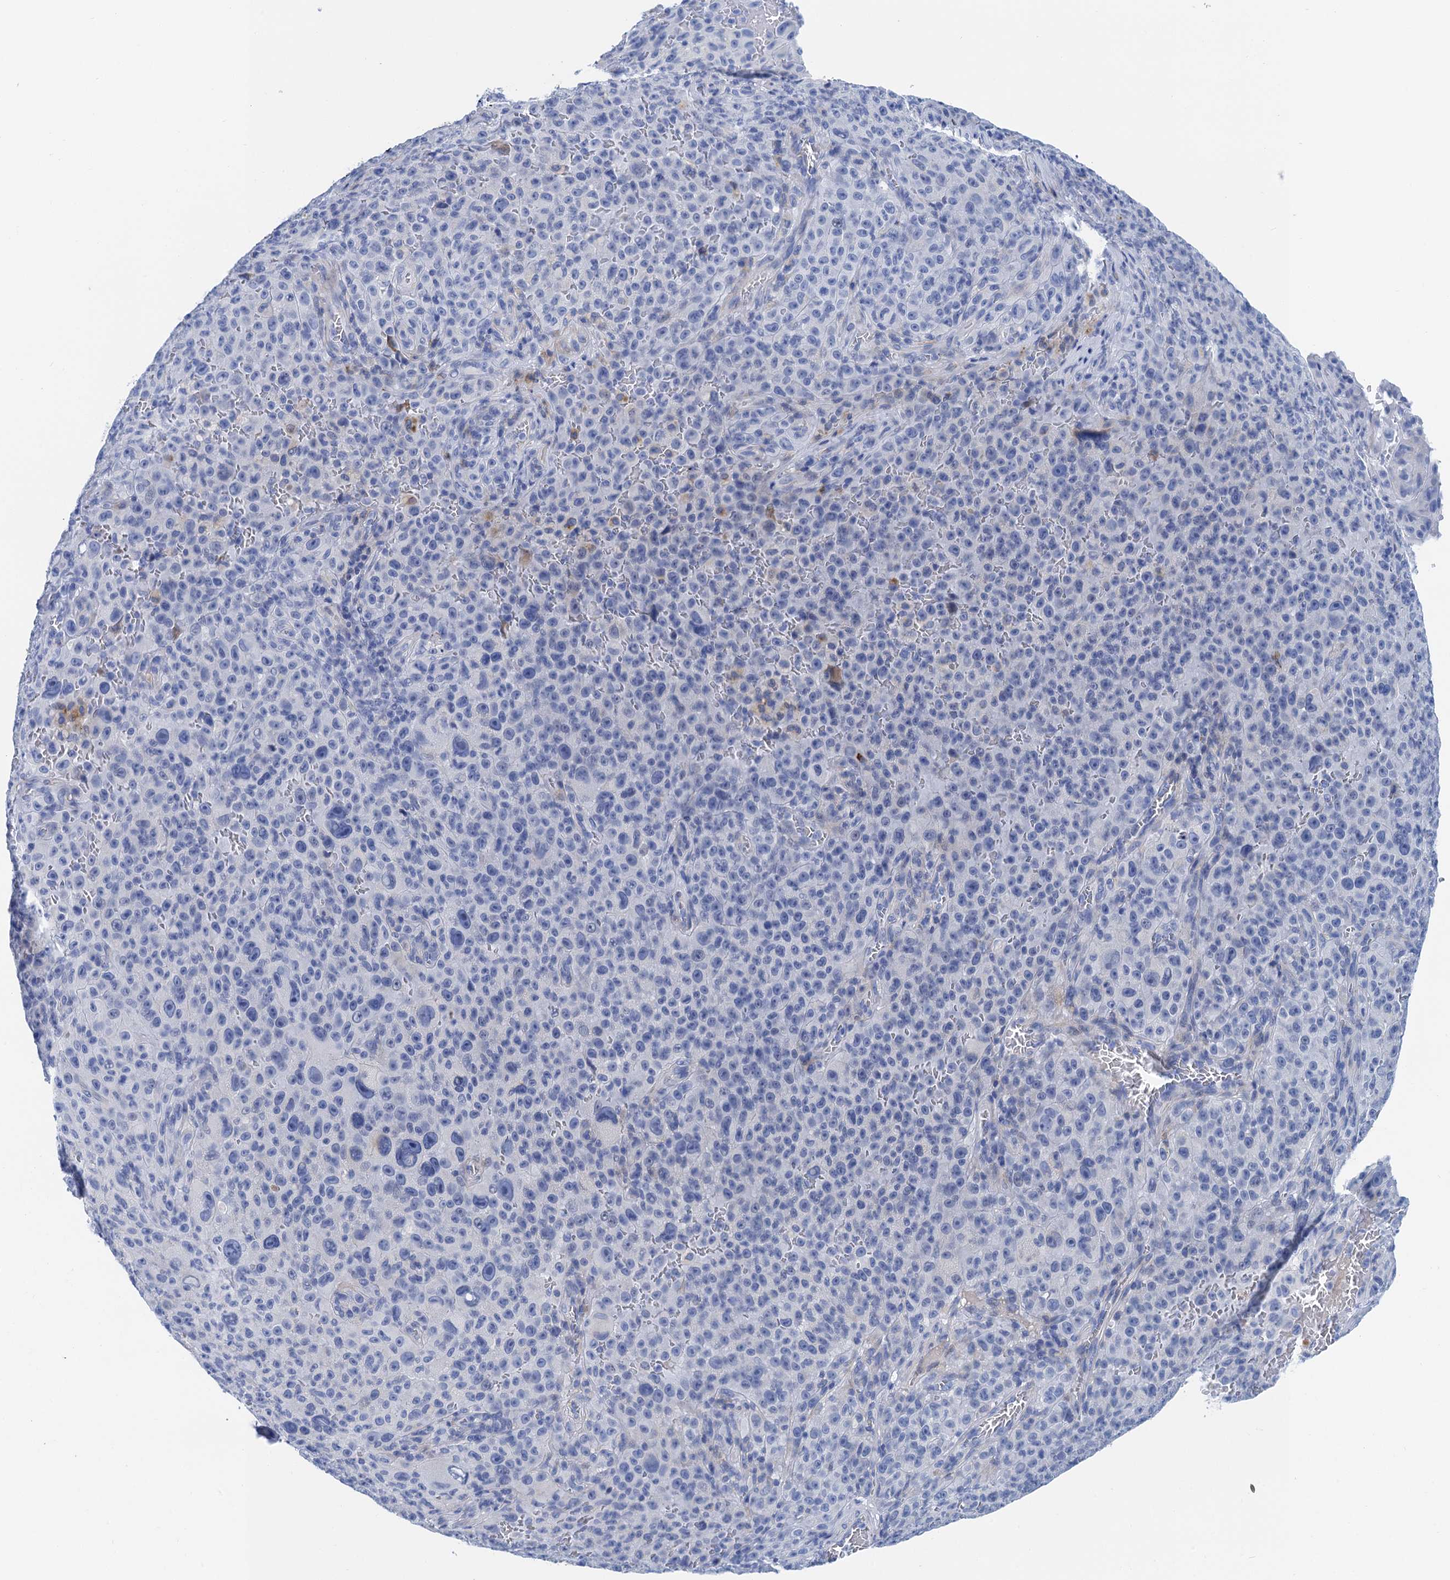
{"staining": {"intensity": "negative", "quantity": "none", "location": "none"}, "tissue": "melanoma", "cell_type": "Tumor cells", "image_type": "cancer", "snomed": [{"axis": "morphology", "description": "Malignant melanoma, NOS"}, {"axis": "topography", "description": "Skin"}], "caption": "The micrograph reveals no staining of tumor cells in malignant melanoma.", "gene": "NLRP10", "patient": {"sex": "female", "age": 82}}